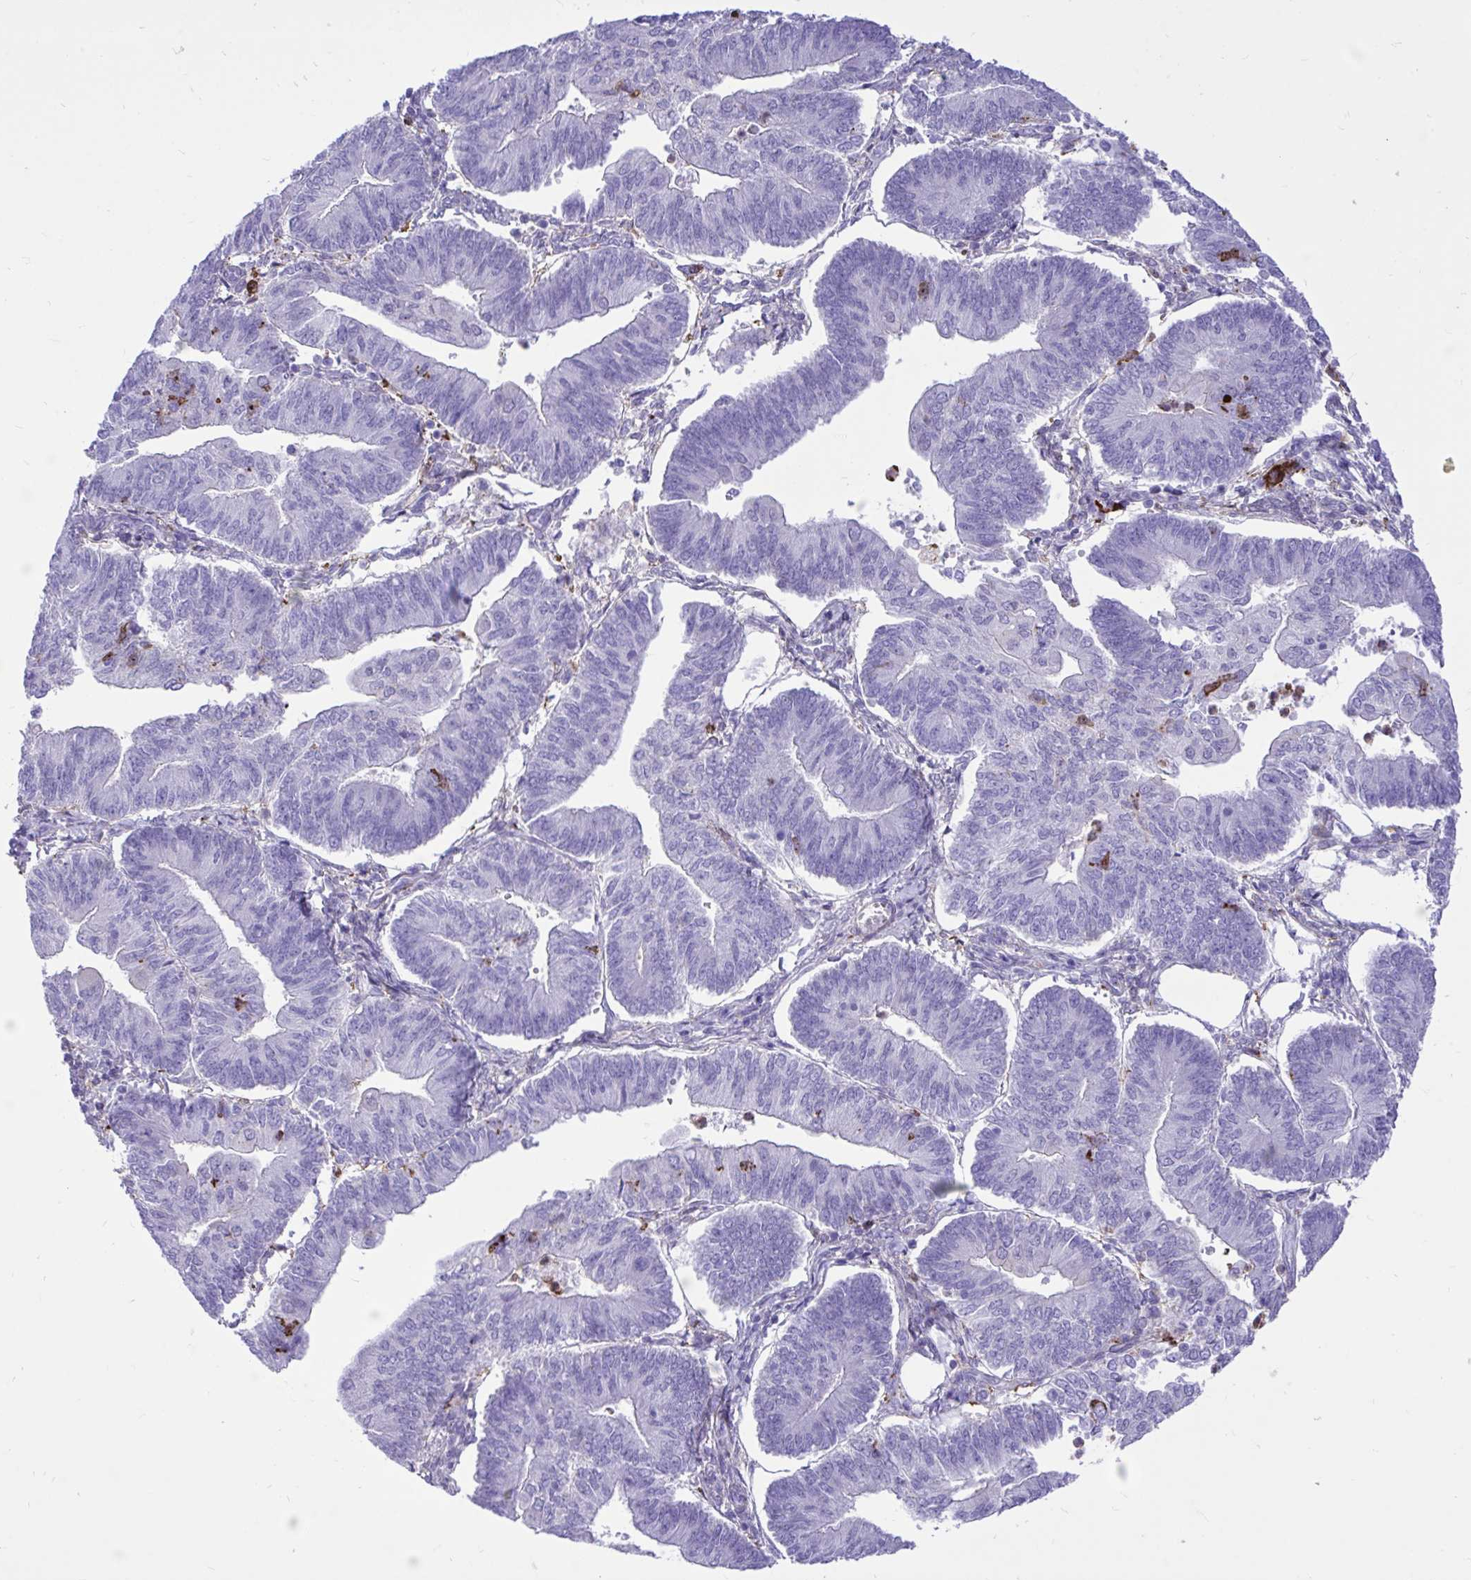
{"staining": {"intensity": "negative", "quantity": "none", "location": "none"}, "tissue": "endometrial cancer", "cell_type": "Tumor cells", "image_type": "cancer", "snomed": [{"axis": "morphology", "description": "Adenocarcinoma, NOS"}, {"axis": "topography", "description": "Endometrium"}], "caption": "DAB immunohistochemical staining of human endometrial cancer (adenocarcinoma) exhibits no significant positivity in tumor cells.", "gene": "TLR7", "patient": {"sex": "female", "age": 65}}